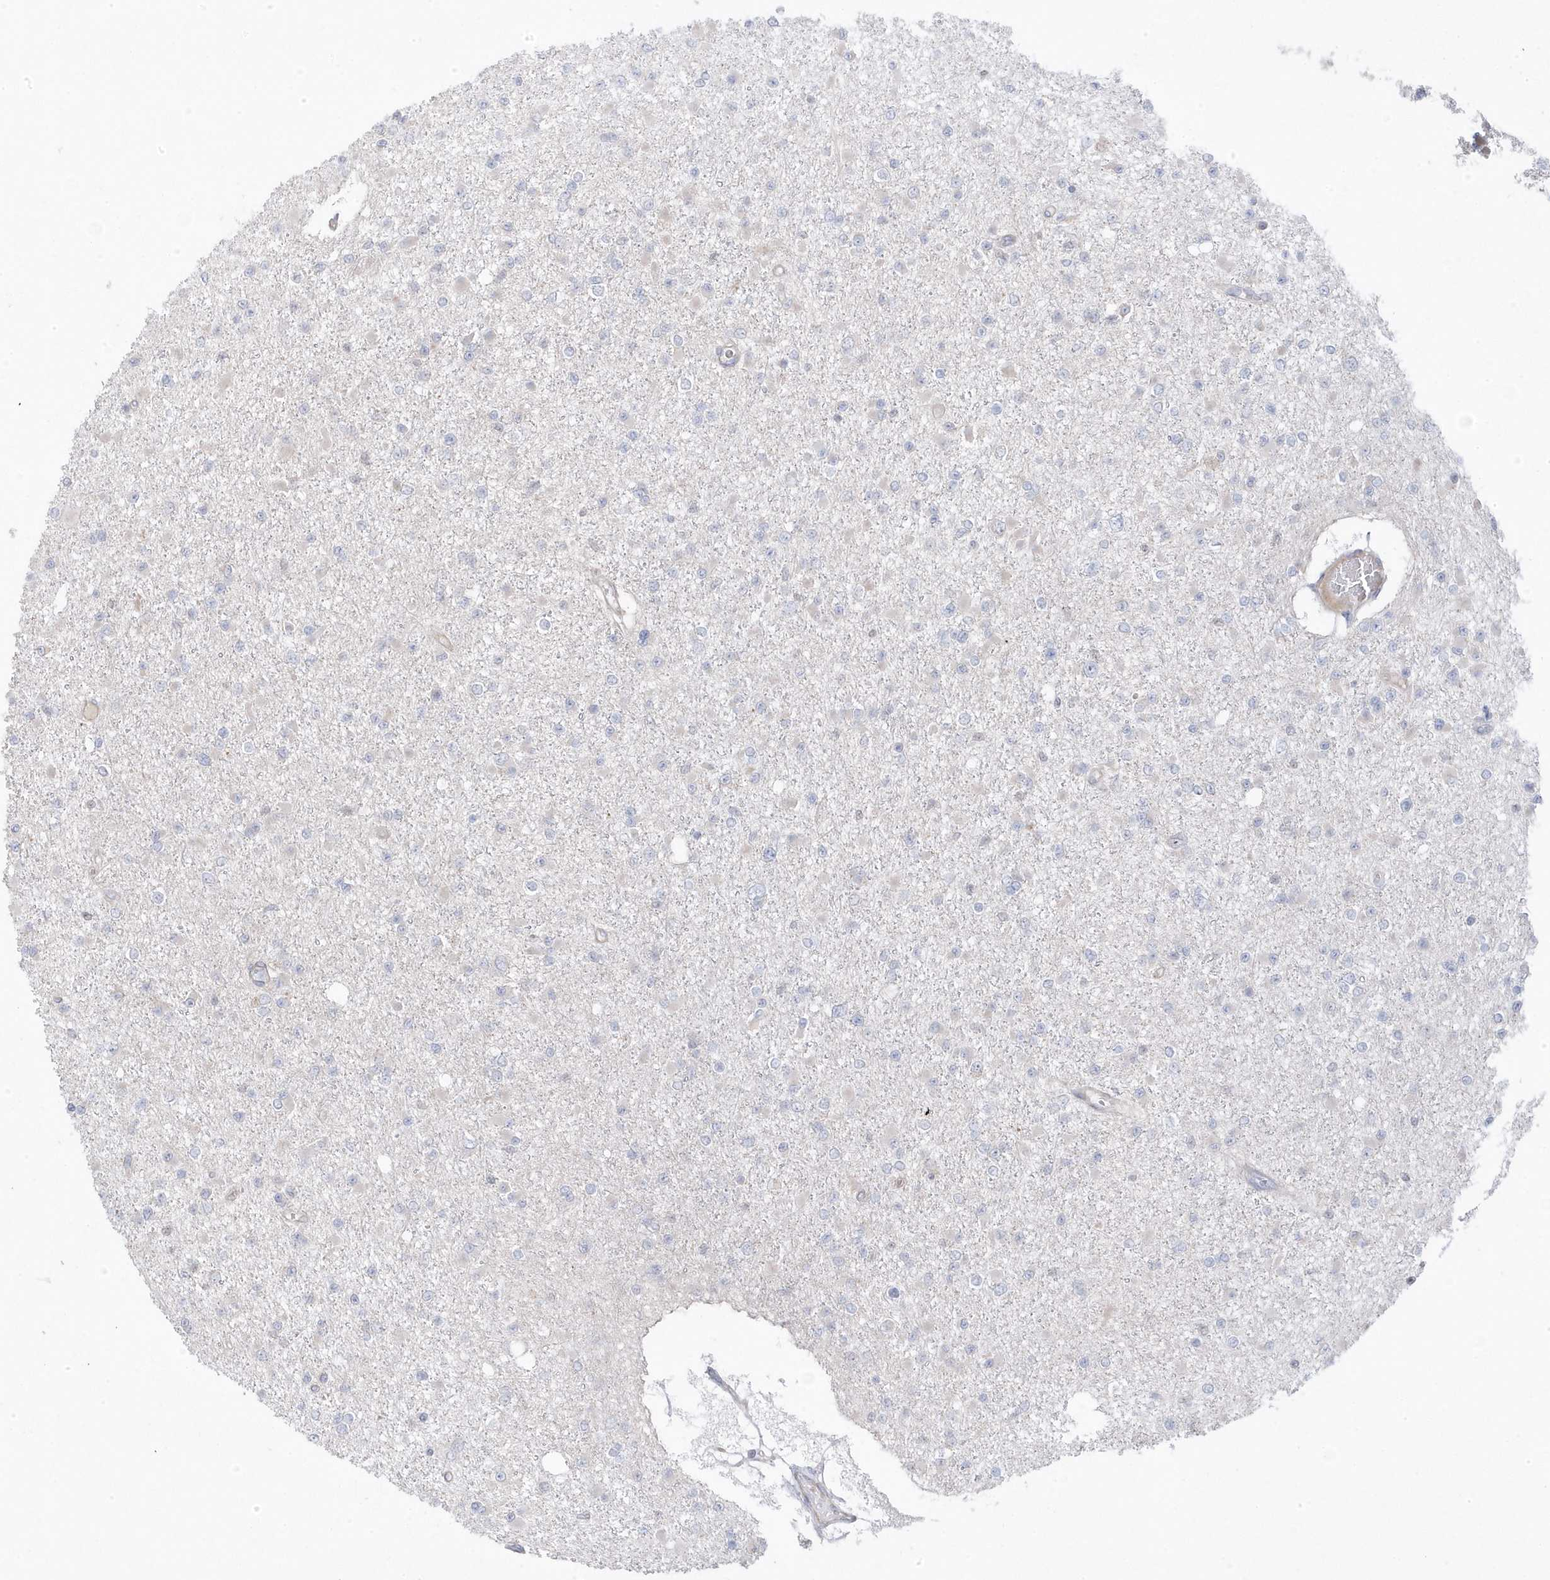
{"staining": {"intensity": "negative", "quantity": "none", "location": "none"}, "tissue": "glioma", "cell_type": "Tumor cells", "image_type": "cancer", "snomed": [{"axis": "morphology", "description": "Glioma, malignant, Low grade"}, {"axis": "topography", "description": "Brain"}], "caption": "This is an immunohistochemistry histopathology image of malignant glioma (low-grade). There is no positivity in tumor cells.", "gene": "GTPBP6", "patient": {"sex": "female", "age": 22}}